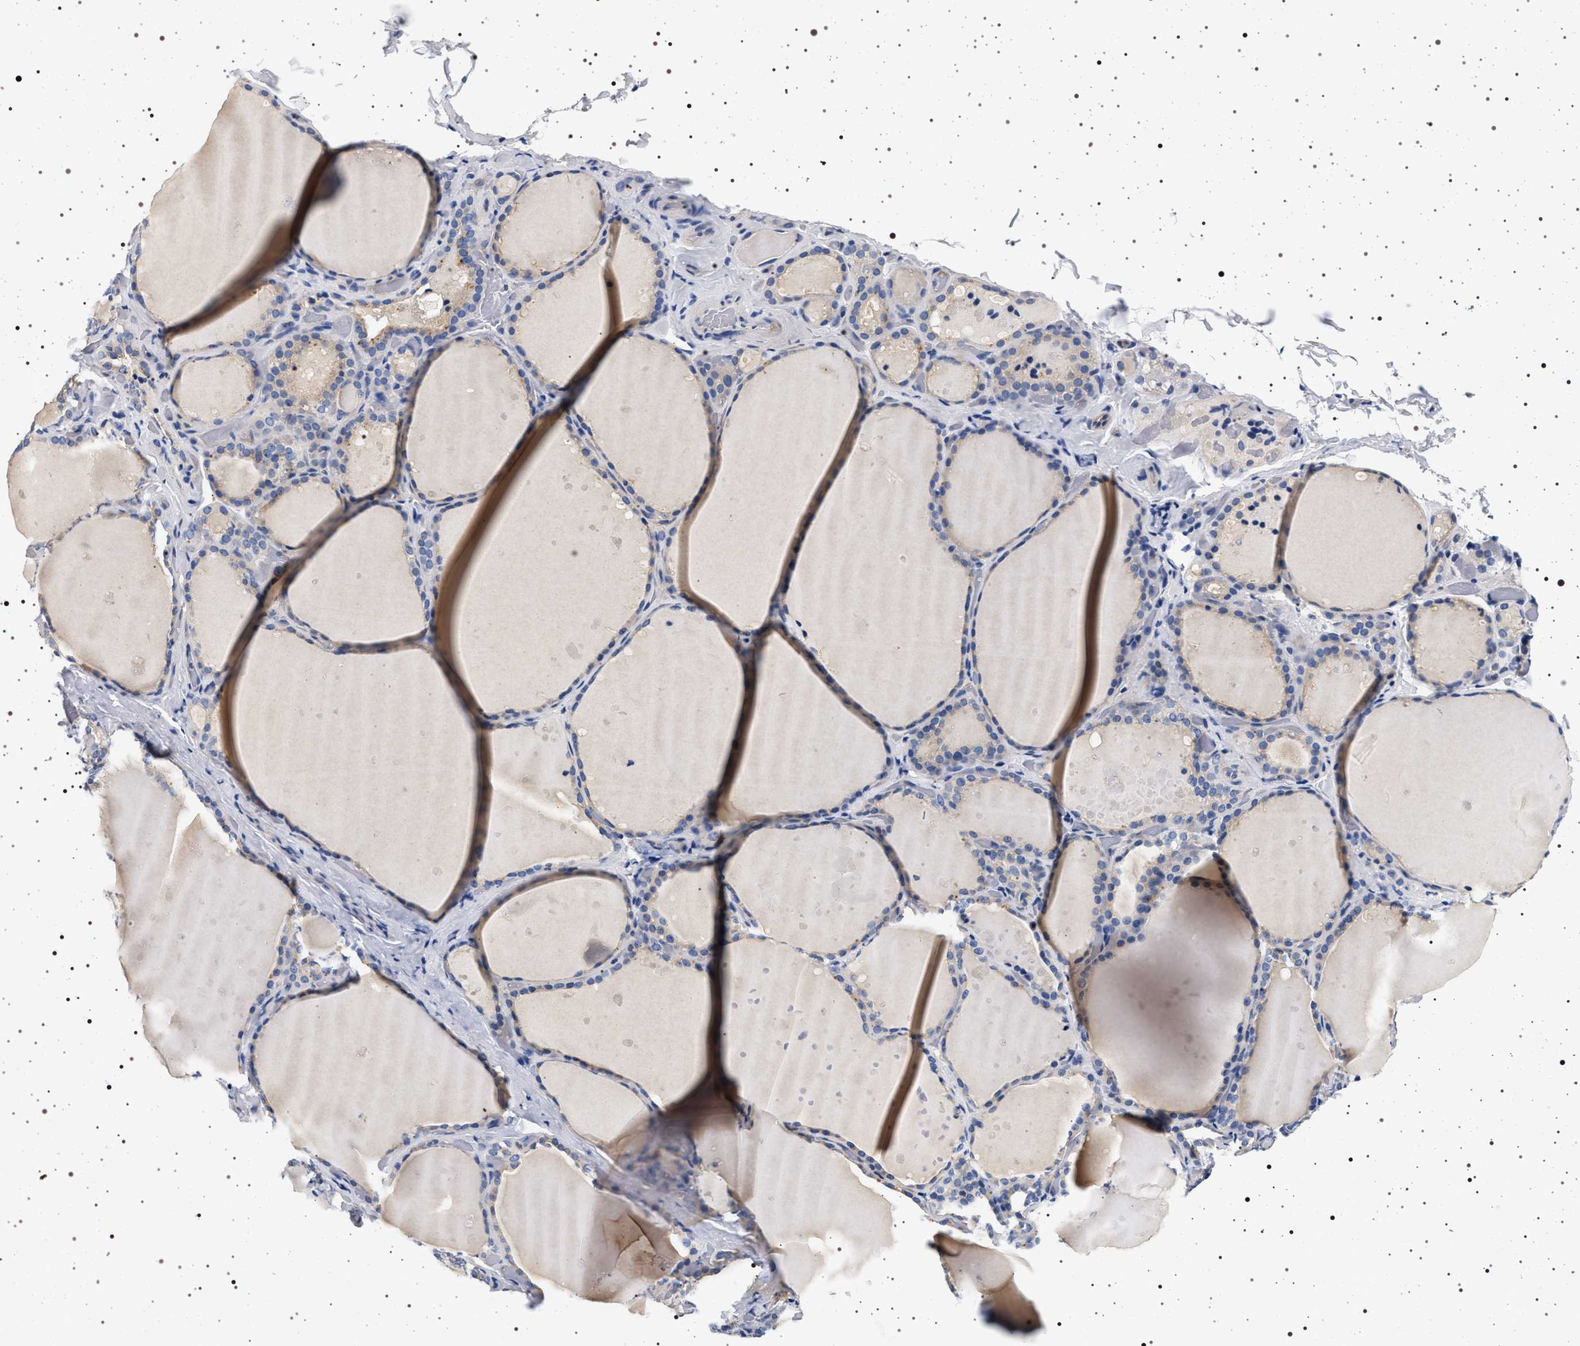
{"staining": {"intensity": "negative", "quantity": "none", "location": "none"}, "tissue": "thyroid gland", "cell_type": "Glandular cells", "image_type": "normal", "snomed": [{"axis": "morphology", "description": "Normal tissue, NOS"}, {"axis": "topography", "description": "Thyroid gland"}], "caption": "The immunohistochemistry histopathology image has no significant staining in glandular cells of thyroid gland. The staining was performed using DAB to visualize the protein expression in brown, while the nuclei were stained in blue with hematoxylin (Magnification: 20x).", "gene": "HSD17B1", "patient": {"sex": "female", "age": 44}}